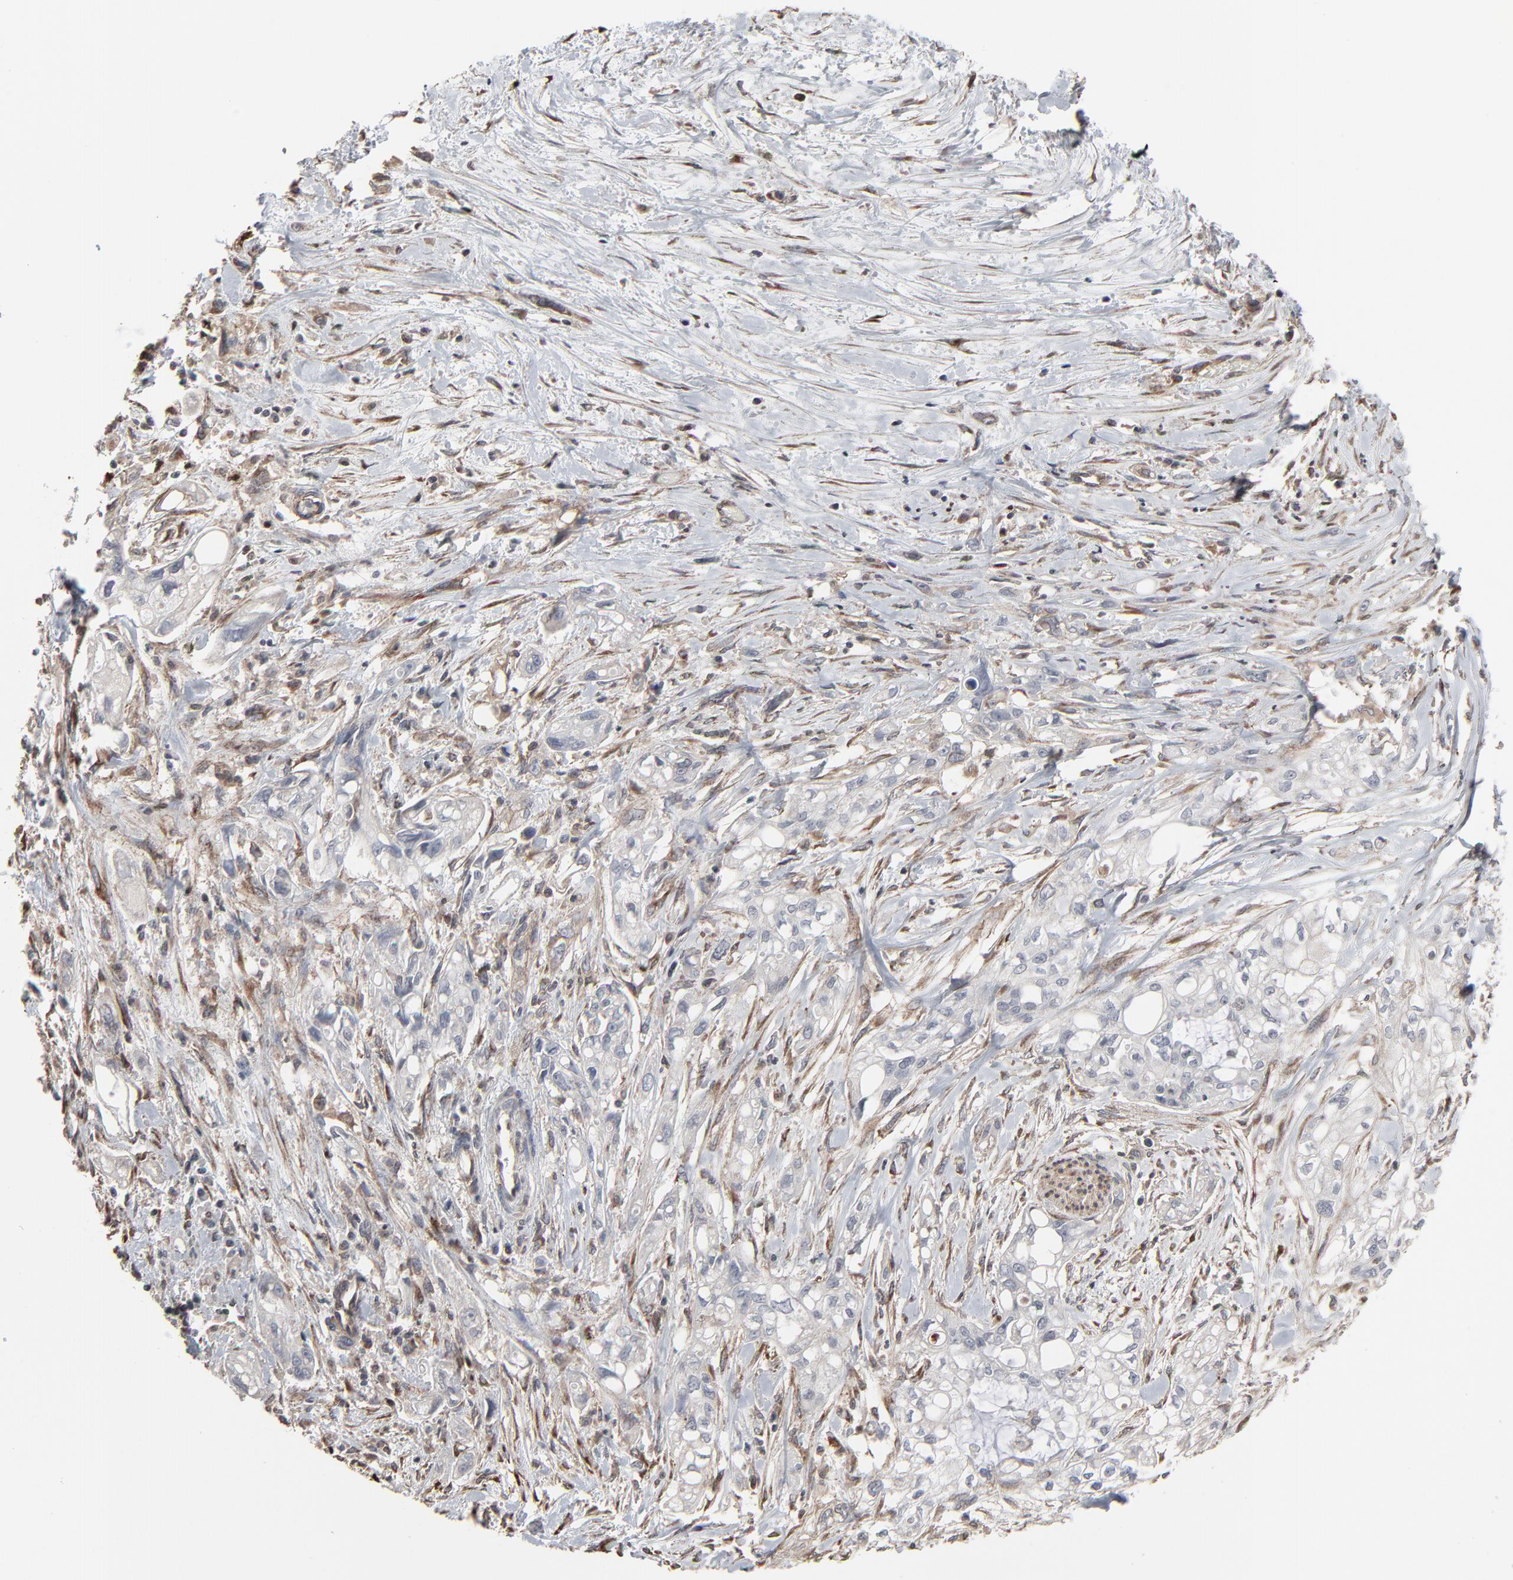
{"staining": {"intensity": "weak", "quantity": "<25%", "location": "cytoplasmic/membranous"}, "tissue": "pancreatic cancer", "cell_type": "Tumor cells", "image_type": "cancer", "snomed": [{"axis": "morphology", "description": "Normal tissue, NOS"}, {"axis": "topography", "description": "Pancreas"}], "caption": "A photomicrograph of human pancreatic cancer is negative for staining in tumor cells.", "gene": "CTNND1", "patient": {"sex": "male", "age": 42}}